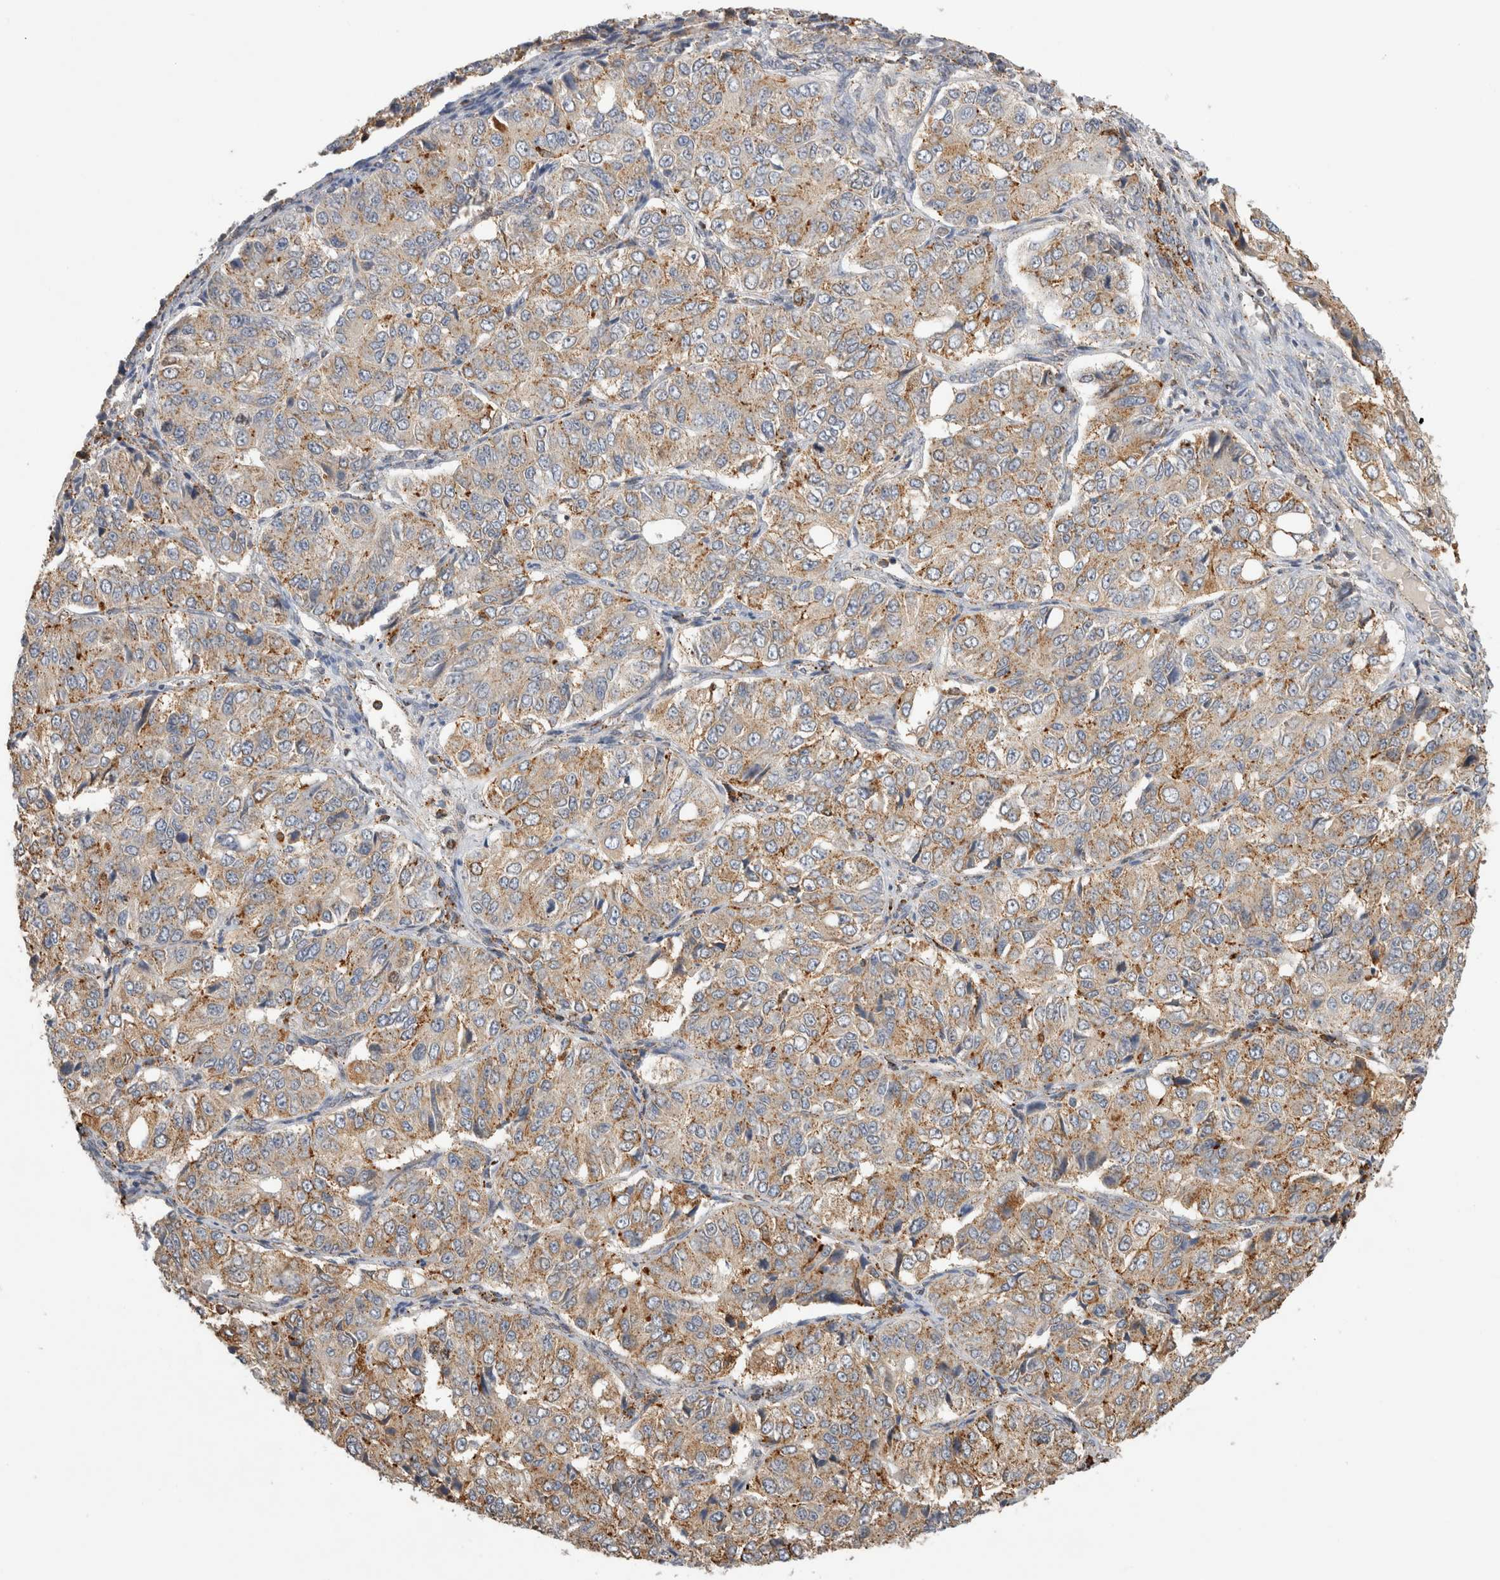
{"staining": {"intensity": "moderate", "quantity": "25%-75%", "location": "cytoplasmic/membranous"}, "tissue": "ovarian cancer", "cell_type": "Tumor cells", "image_type": "cancer", "snomed": [{"axis": "morphology", "description": "Carcinoma, endometroid"}, {"axis": "topography", "description": "Ovary"}], "caption": "A photomicrograph showing moderate cytoplasmic/membranous expression in approximately 25%-75% of tumor cells in endometroid carcinoma (ovarian), as visualized by brown immunohistochemical staining.", "gene": "GNS", "patient": {"sex": "female", "age": 51}}